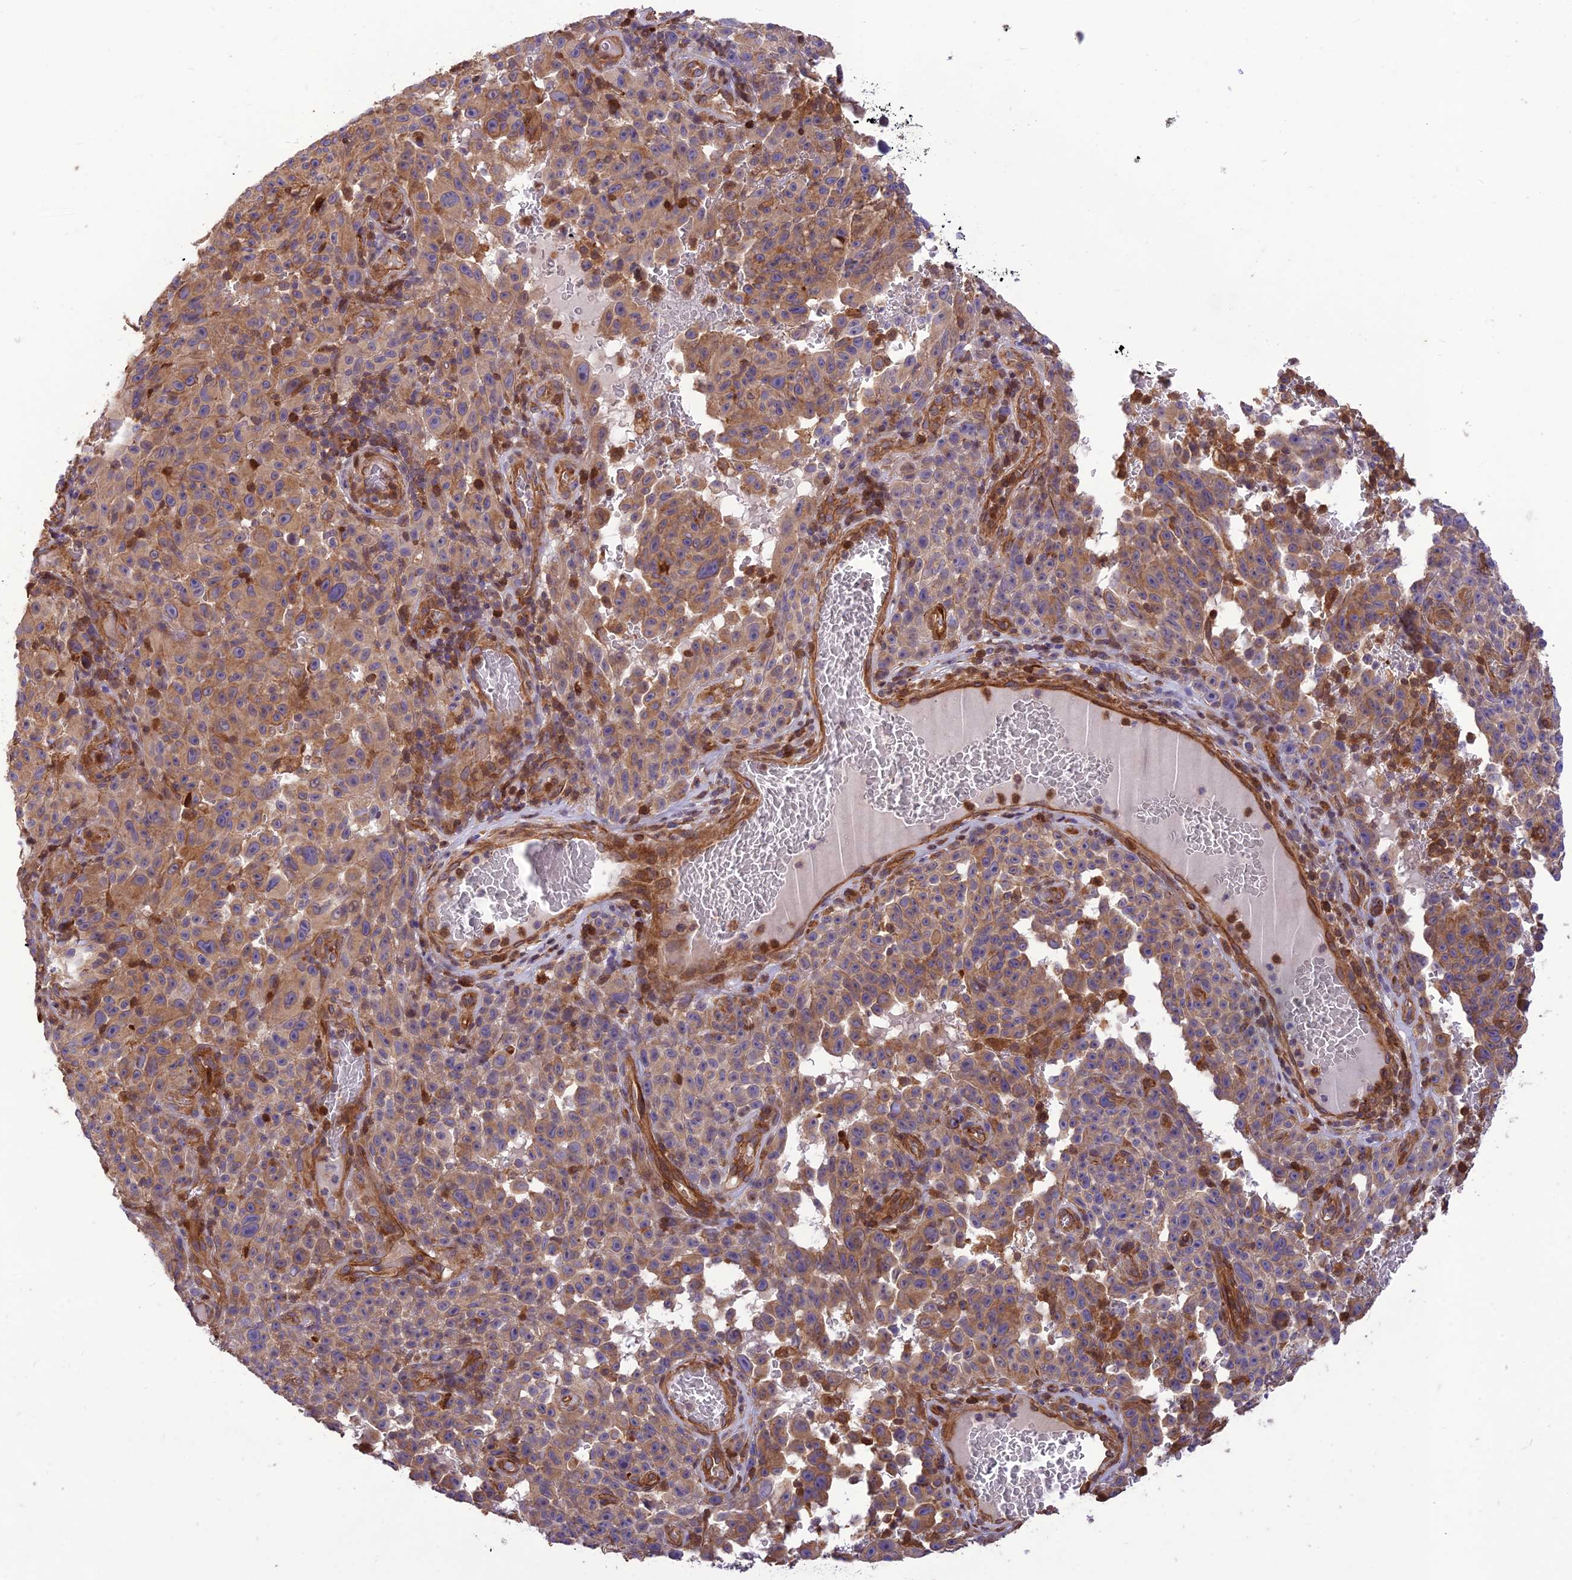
{"staining": {"intensity": "moderate", "quantity": ">75%", "location": "cytoplasmic/membranous"}, "tissue": "melanoma", "cell_type": "Tumor cells", "image_type": "cancer", "snomed": [{"axis": "morphology", "description": "Malignant melanoma, NOS"}, {"axis": "topography", "description": "Skin"}], "caption": "Melanoma tissue shows moderate cytoplasmic/membranous positivity in approximately >75% of tumor cells (Brightfield microscopy of DAB IHC at high magnification).", "gene": "HPSE2", "patient": {"sex": "female", "age": 82}}